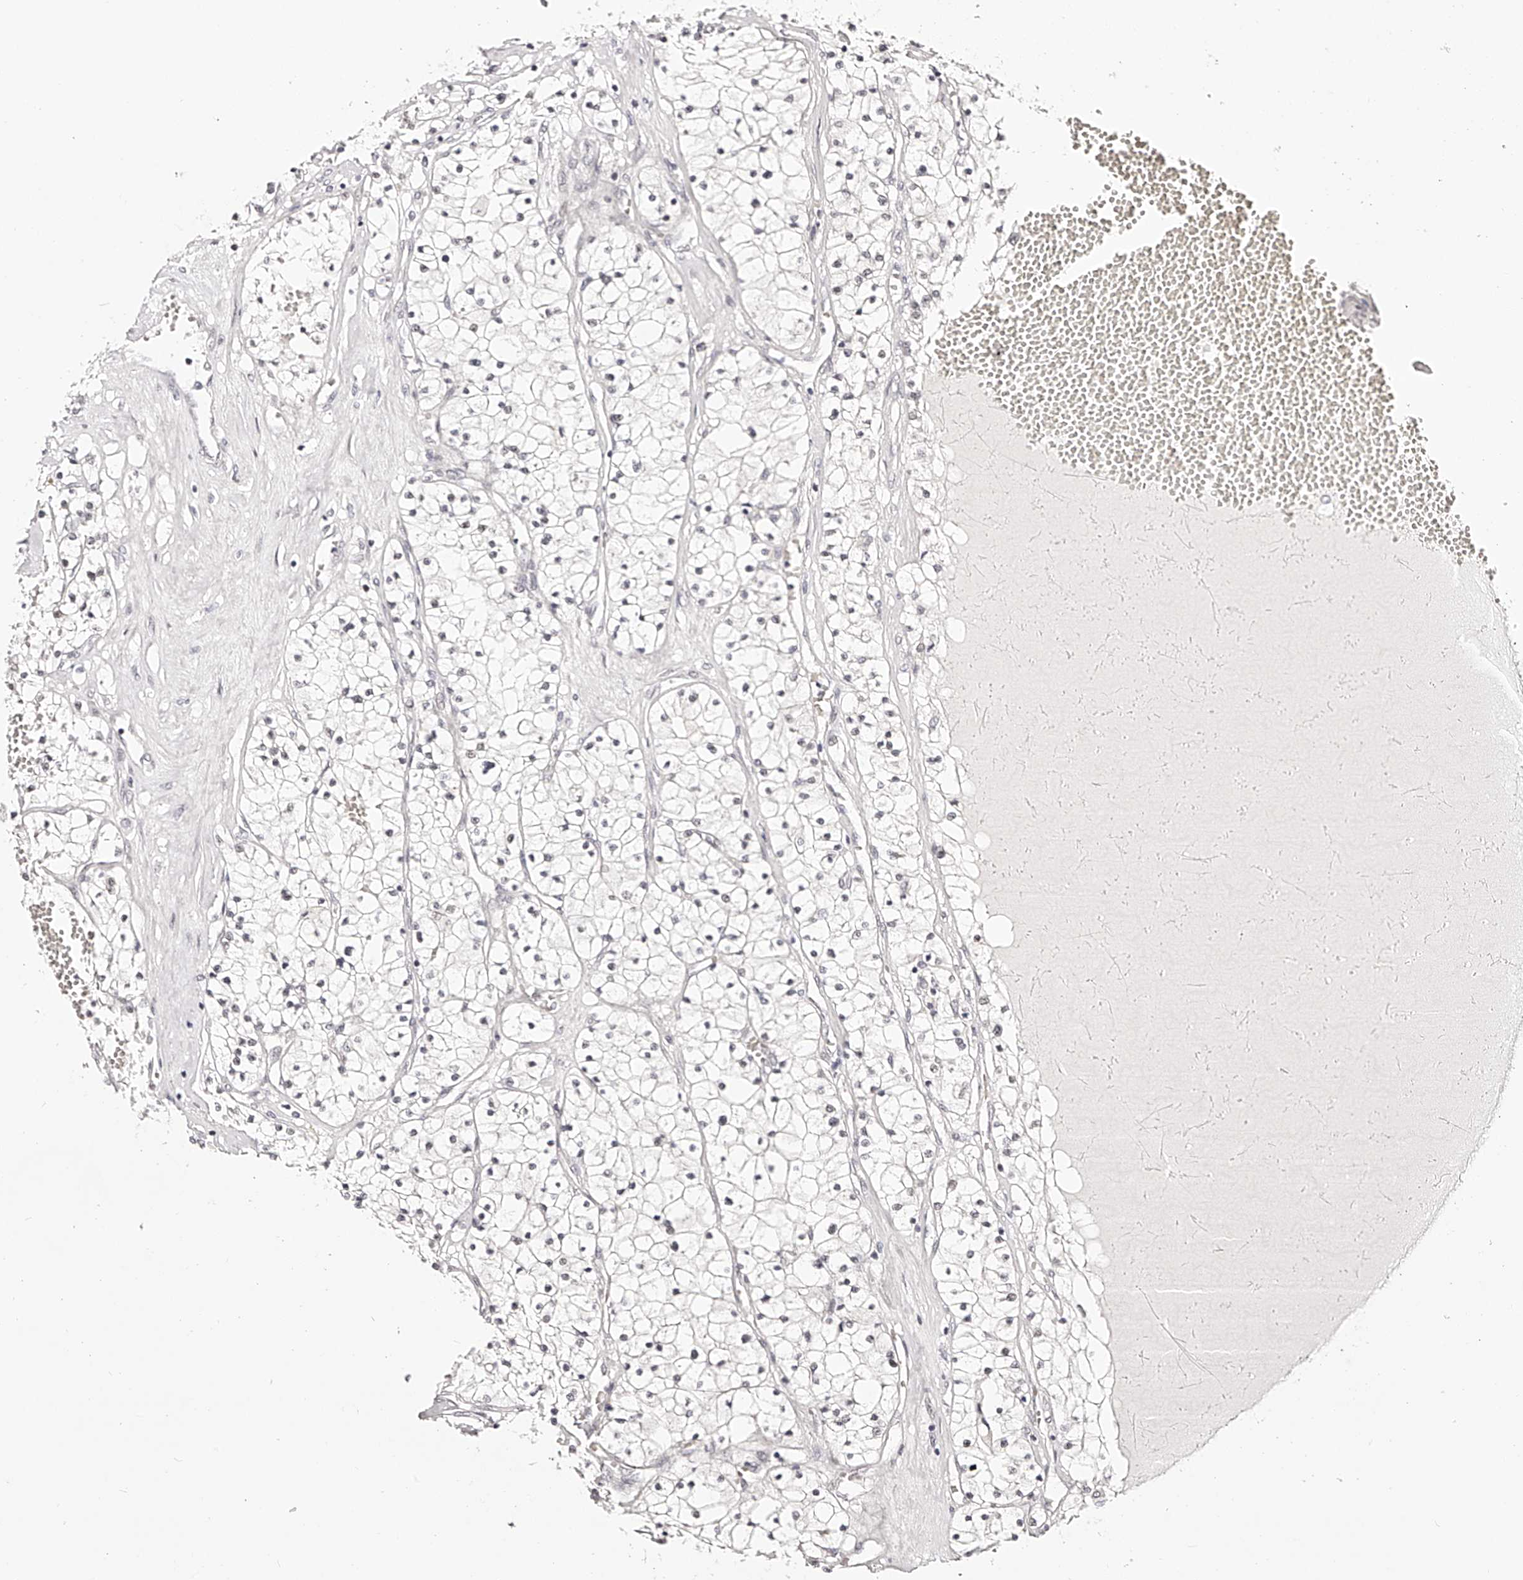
{"staining": {"intensity": "weak", "quantity": "<25%", "location": "nuclear"}, "tissue": "renal cancer", "cell_type": "Tumor cells", "image_type": "cancer", "snomed": [{"axis": "morphology", "description": "Normal tissue, NOS"}, {"axis": "morphology", "description": "Adenocarcinoma, NOS"}, {"axis": "topography", "description": "Kidney"}], "caption": "An IHC photomicrograph of renal adenocarcinoma is shown. There is no staining in tumor cells of renal adenocarcinoma.", "gene": "USF3", "patient": {"sex": "male", "age": 68}}